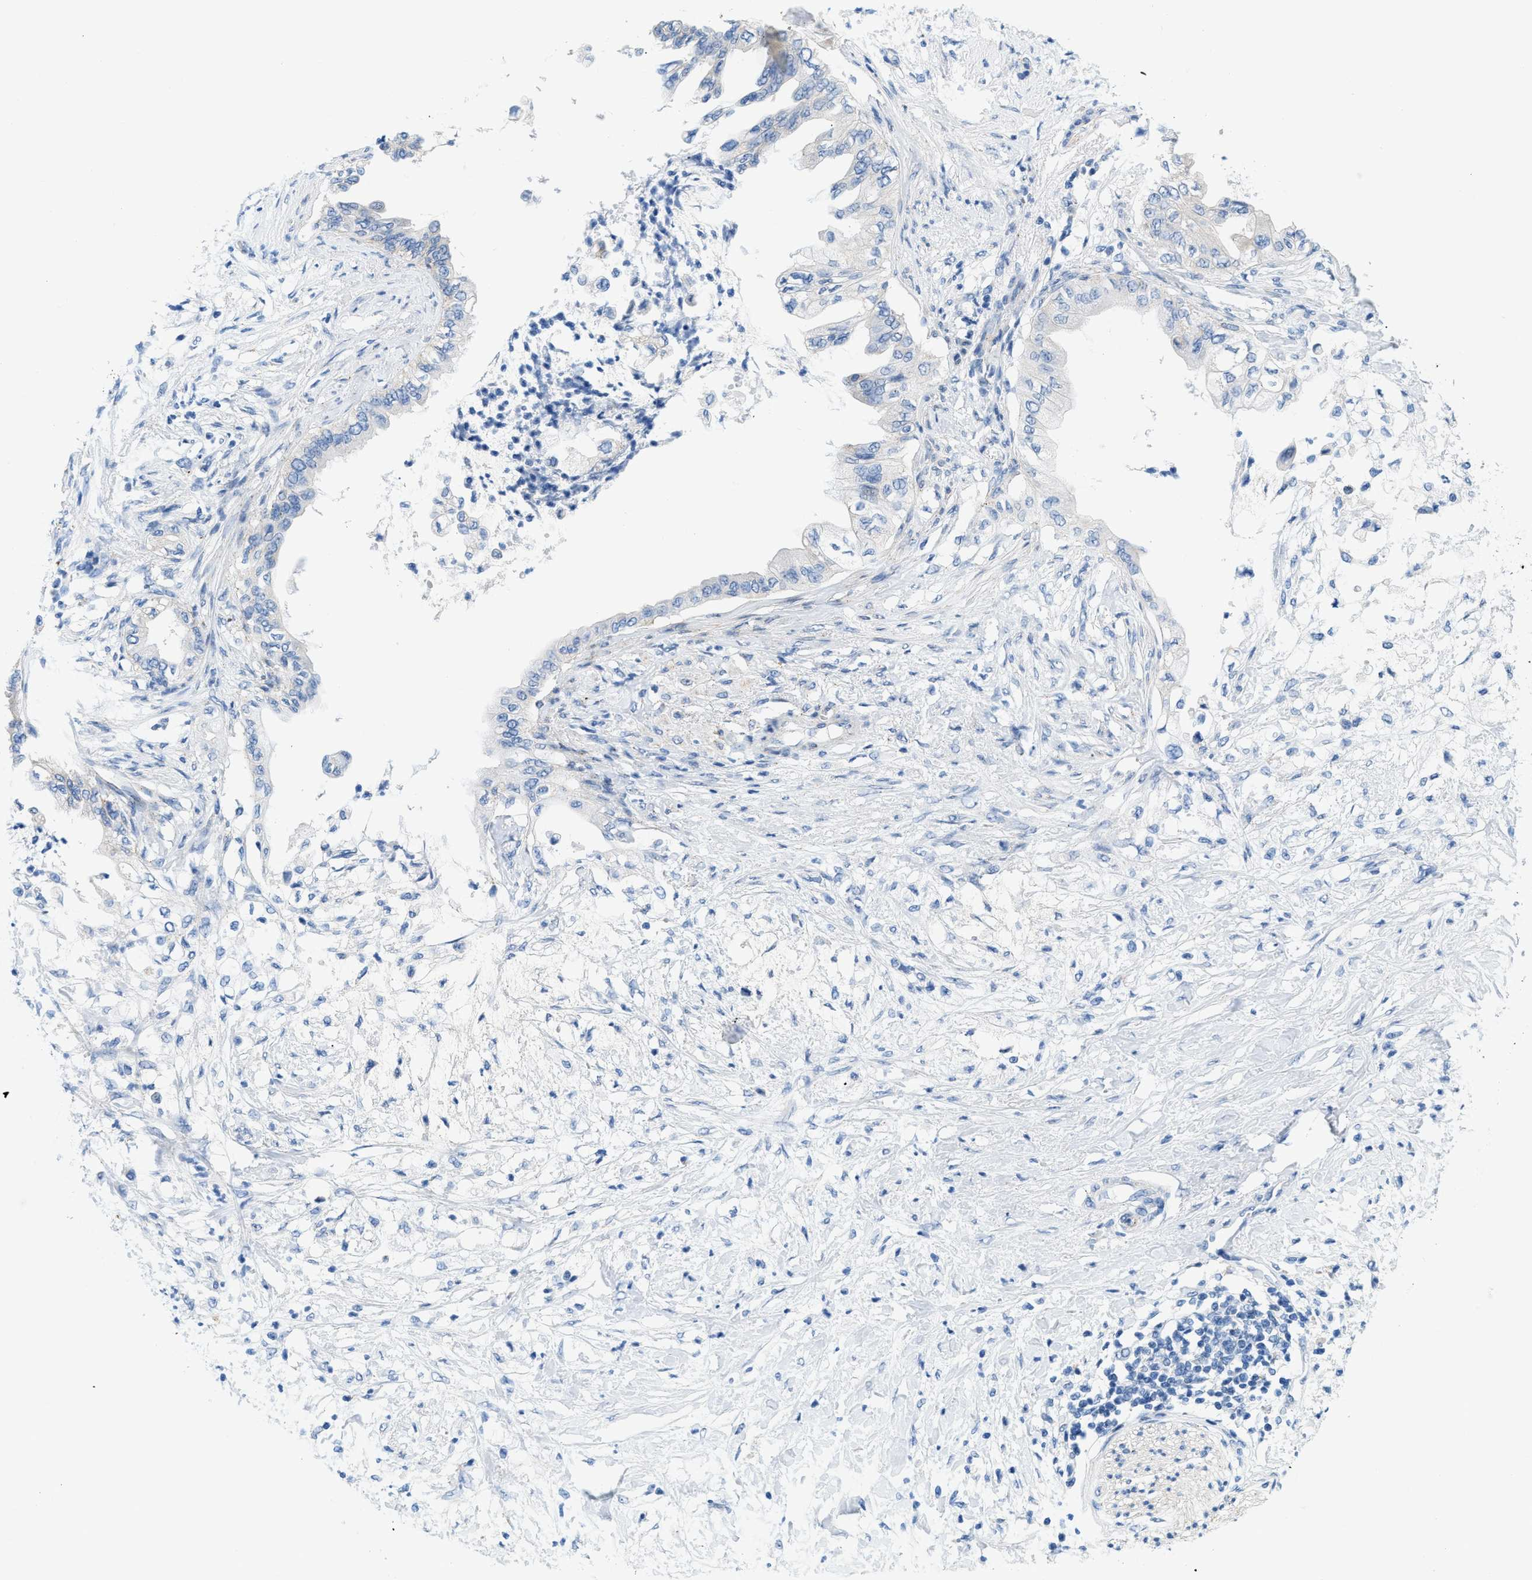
{"staining": {"intensity": "negative", "quantity": "none", "location": "none"}, "tissue": "pancreatic cancer", "cell_type": "Tumor cells", "image_type": "cancer", "snomed": [{"axis": "morphology", "description": "Normal tissue, NOS"}, {"axis": "morphology", "description": "Adenocarcinoma, NOS"}, {"axis": "topography", "description": "Pancreas"}, {"axis": "topography", "description": "Duodenum"}], "caption": "Immunohistochemistry histopathology image of human pancreatic adenocarcinoma stained for a protein (brown), which displays no staining in tumor cells.", "gene": "FDCSP", "patient": {"sex": "female", "age": 60}}